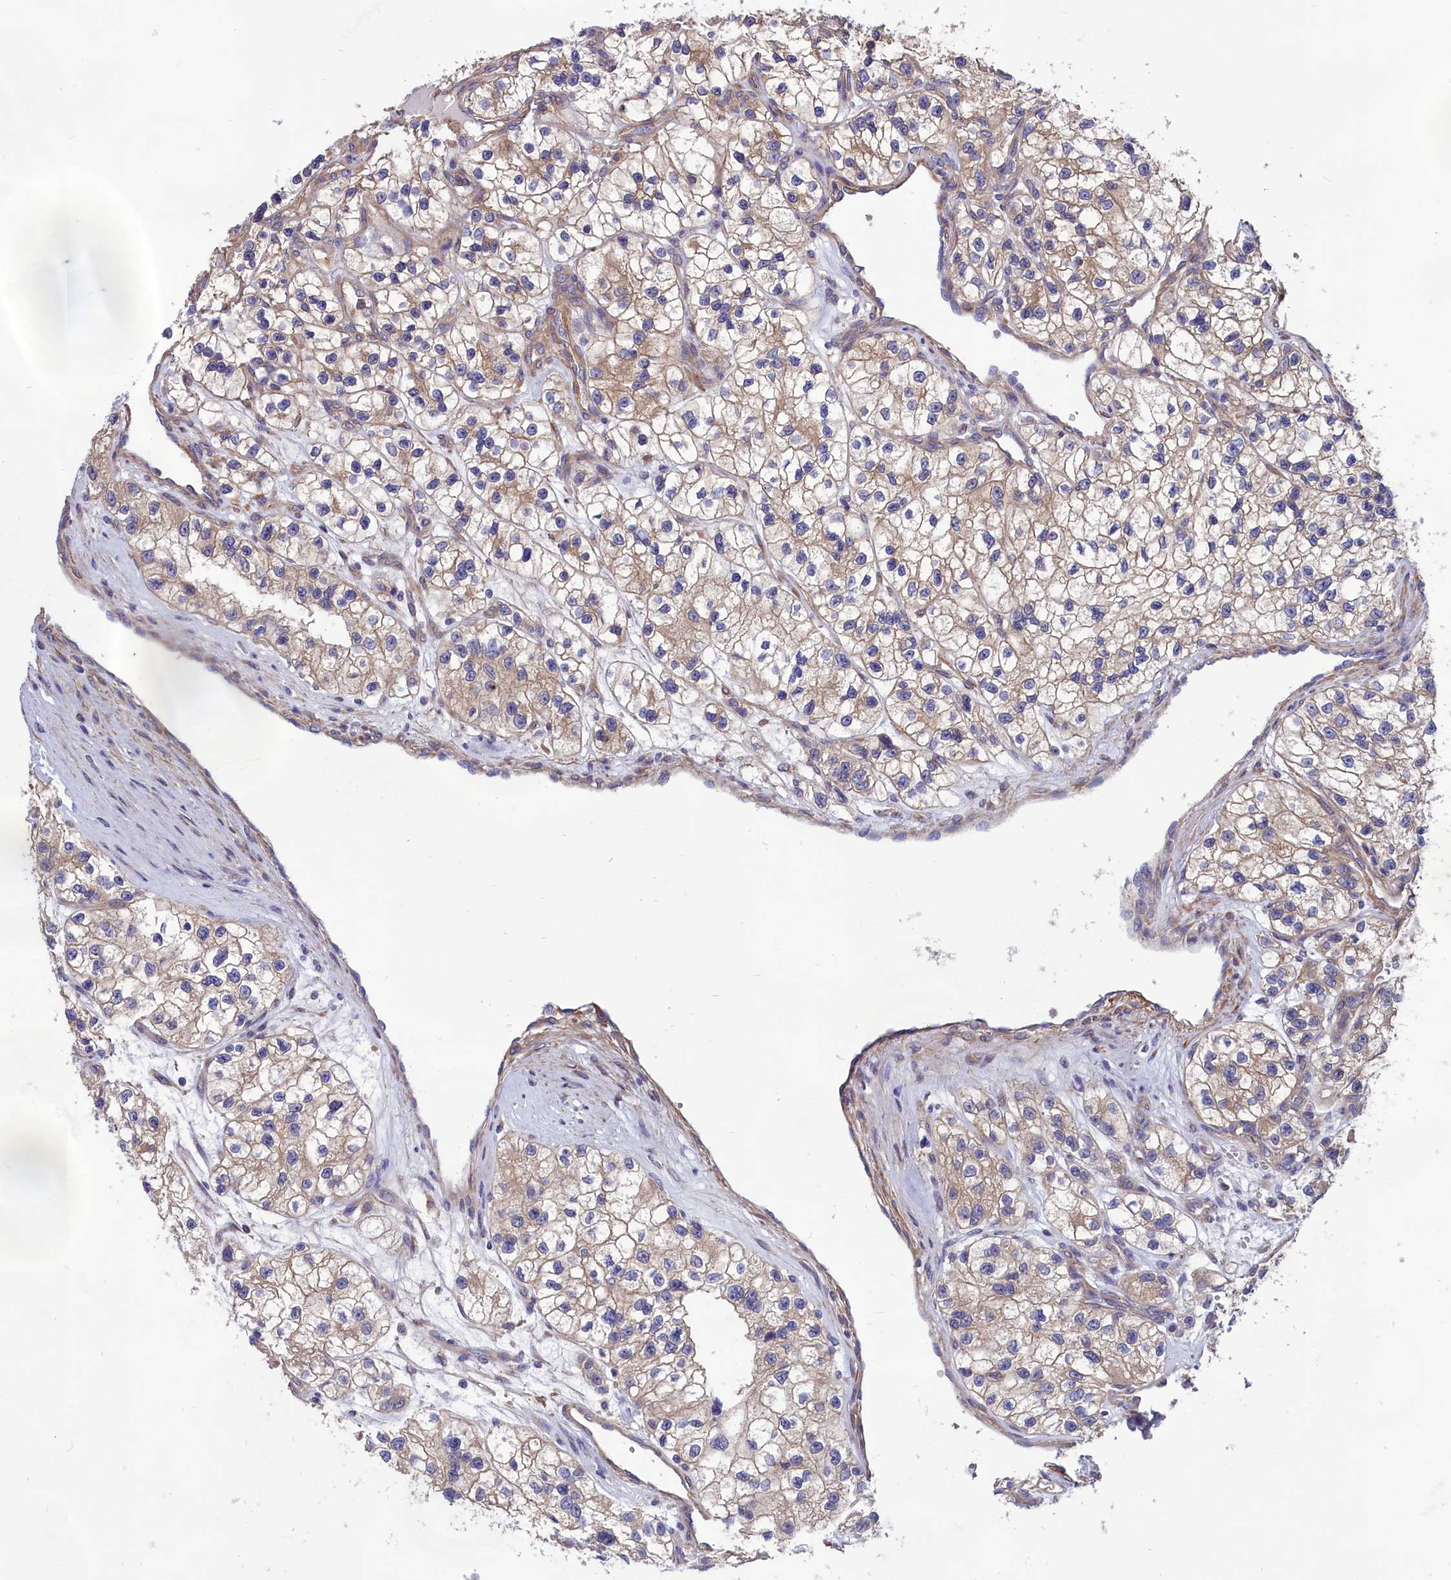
{"staining": {"intensity": "weak", "quantity": ">75%", "location": "cytoplasmic/membranous"}, "tissue": "renal cancer", "cell_type": "Tumor cells", "image_type": "cancer", "snomed": [{"axis": "morphology", "description": "Adenocarcinoma, NOS"}, {"axis": "topography", "description": "Kidney"}], "caption": "A brown stain labels weak cytoplasmic/membranous expression of a protein in renal adenocarcinoma tumor cells.", "gene": "AMDHD2", "patient": {"sex": "female", "age": 57}}